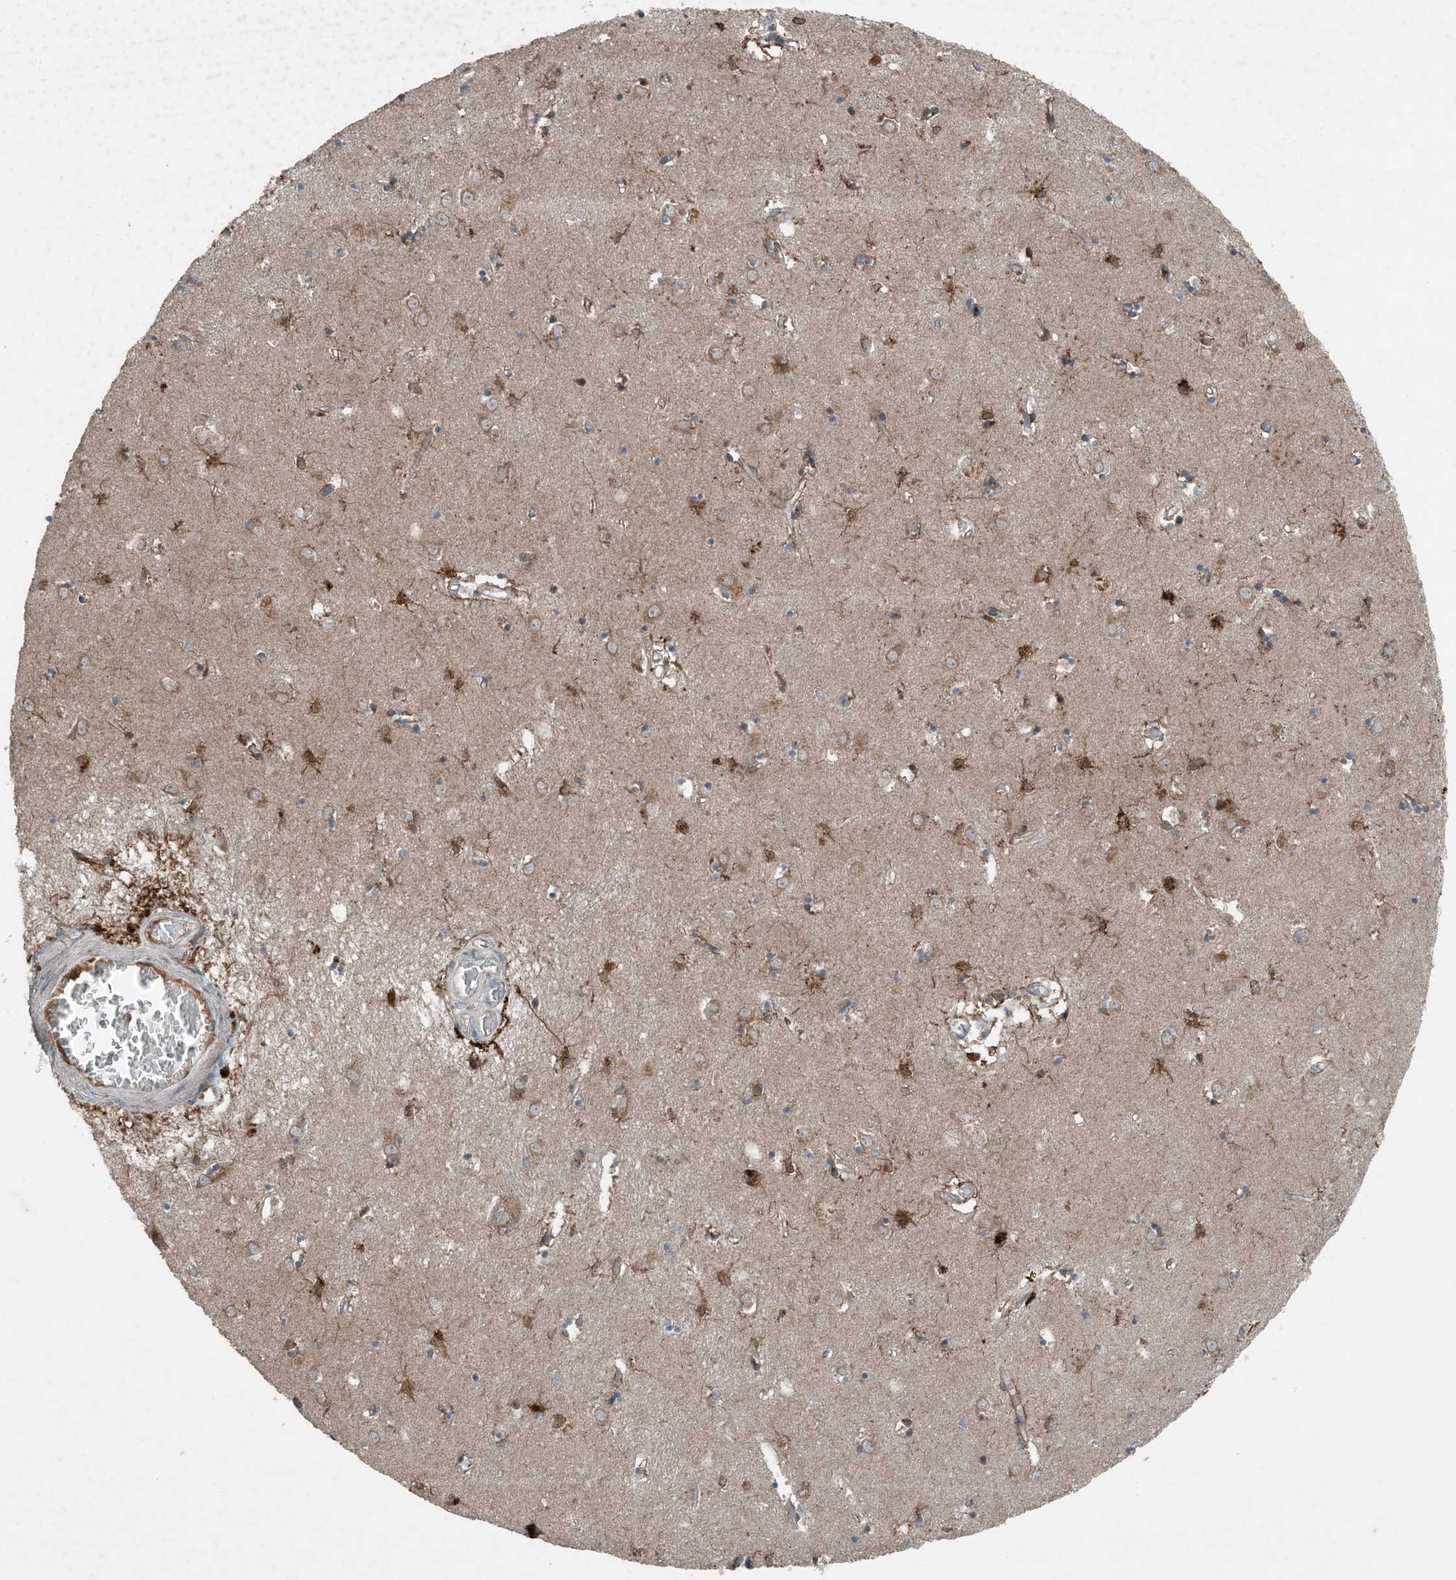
{"staining": {"intensity": "strong", "quantity": ">75%", "location": "cytoplasmic/membranous,nuclear"}, "tissue": "caudate", "cell_type": "Glial cells", "image_type": "normal", "snomed": [{"axis": "morphology", "description": "Normal tissue, NOS"}, {"axis": "topography", "description": "Lateral ventricle wall"}], "caption": "Immunohistochemistry (IHC) histopathology image of unremarkable caudate stained for a protein (brown), which displays high levels of strong cytoplasmic/membranous,nuclear positivity in approximately >75% of glial cells.", "gene": "MDN1", "patient": {"sex": "male", "age": 70}}